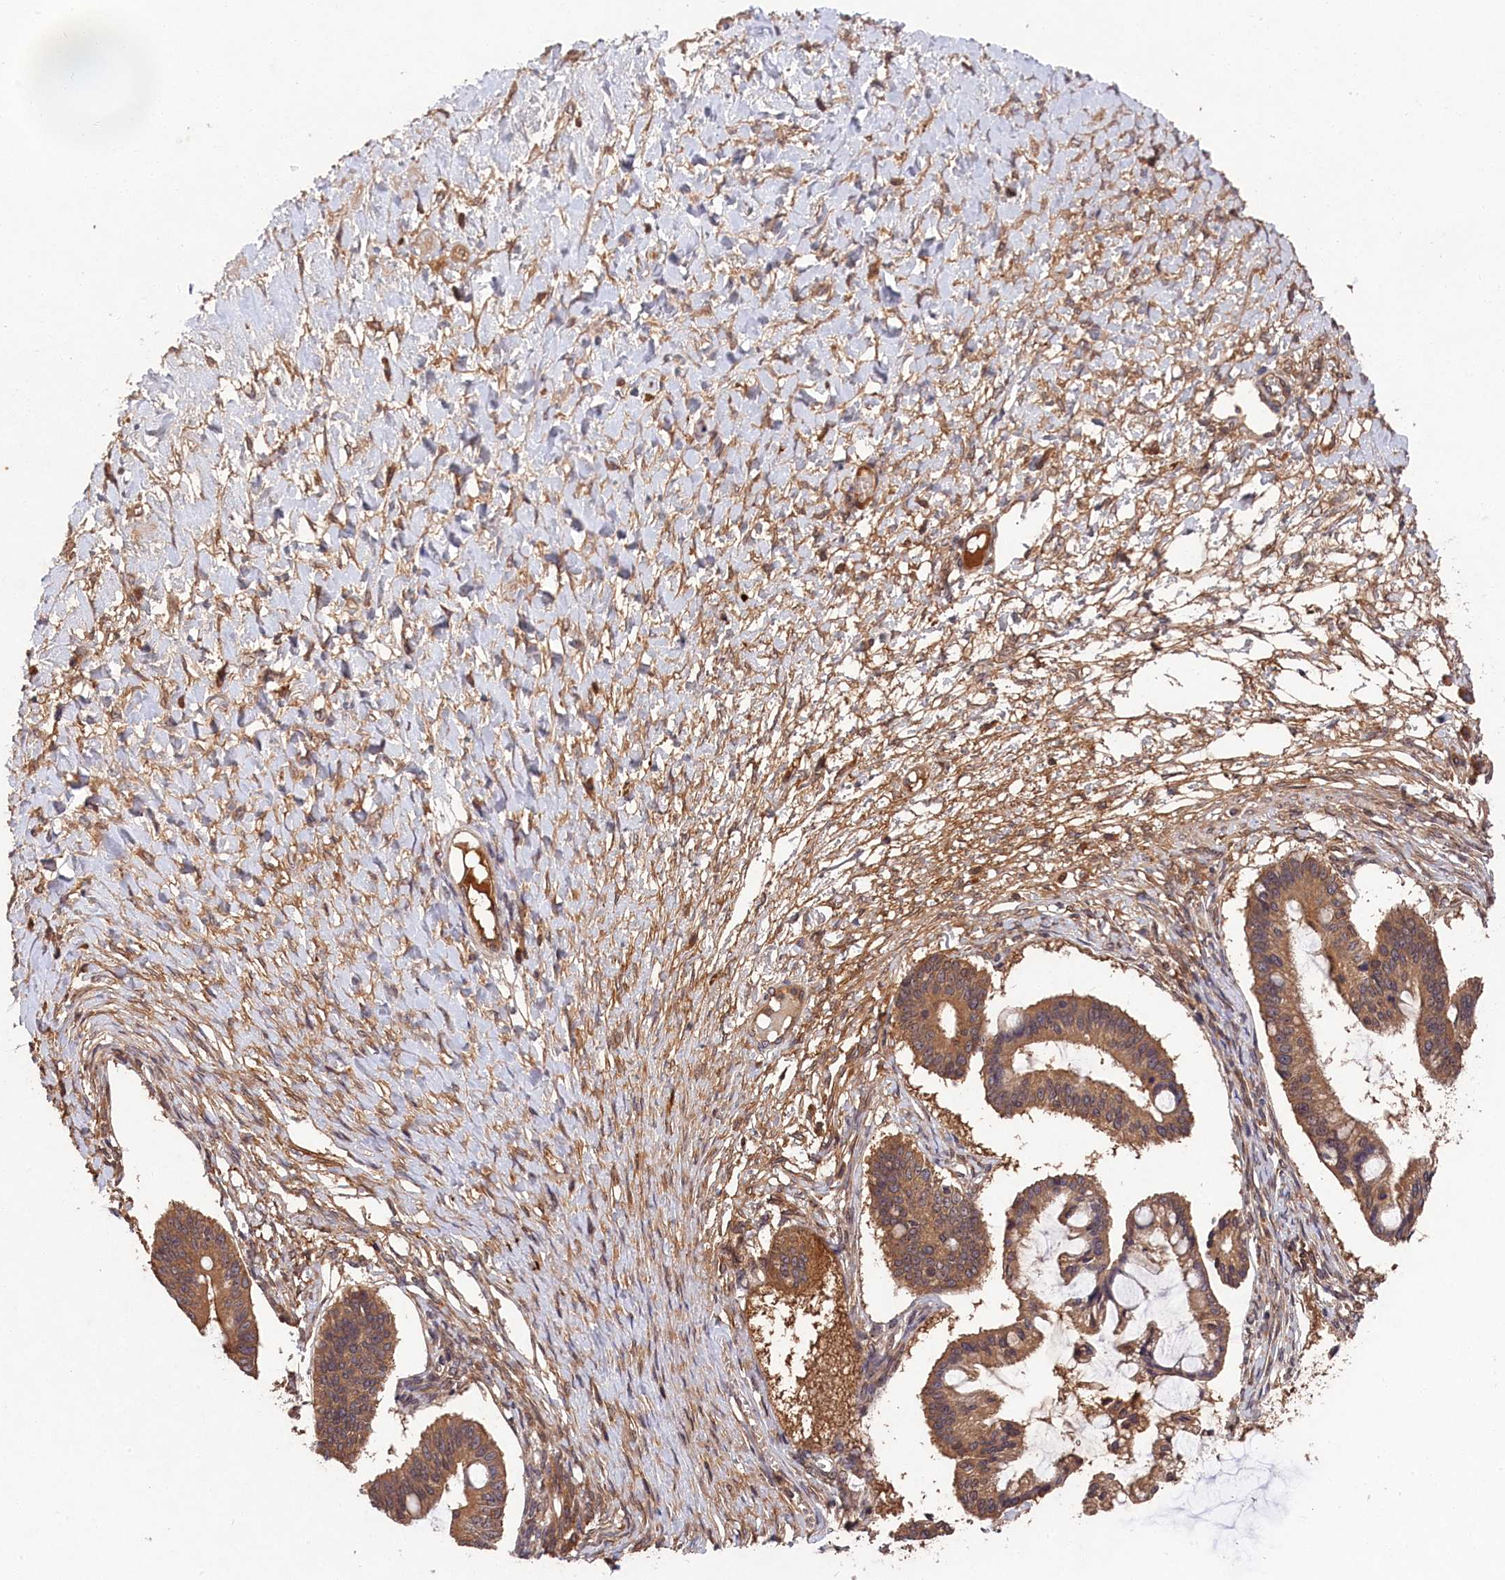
{"staining": {"intensity": "moderate", "quantity": ">75%", "location": "cytoplasmic/membranous"}, "tissue": "ovarian cancer", "cell_type": "Tumor cells", "image_type": "cancer", "snomed": [{"axis": "morphology", "description": "Cystadenocarcinoma, mucinous, NOS"}, {"axis": "topography", "description": "Ovary"}], "caption": "This is an image of immunohistochemistry (IHC) staining of ovarian mucinous cystadenocarcinoma, which shows moderate expression in the cytoplasmic/membranous of tumor cells.", "gene": "CHAC1", "patient": {"sex": "female", "age": 73}}